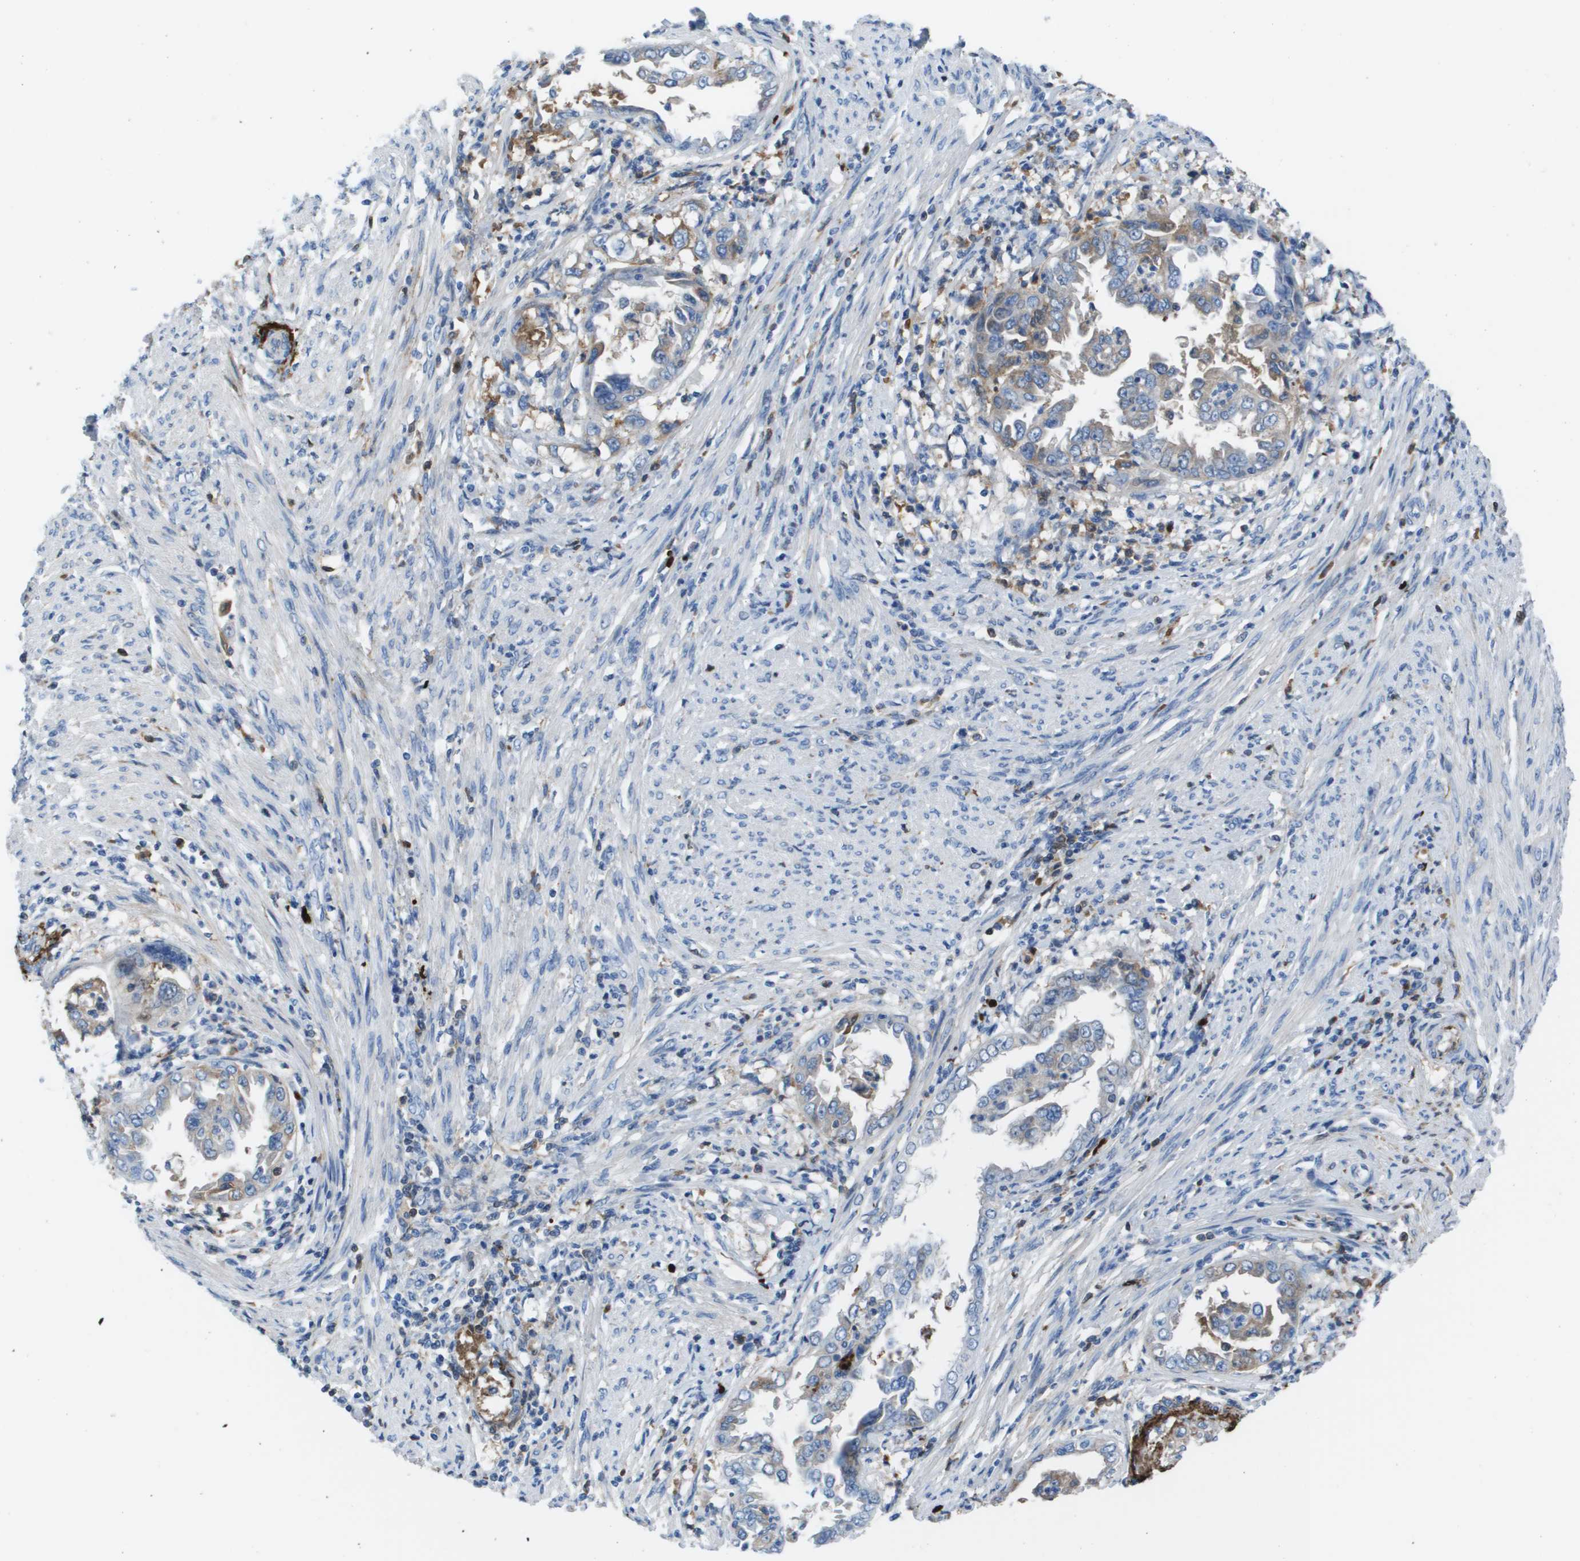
{"staining": {"intensity": "weak", "quantity": "<25%", "location": "cytoplasmic/membranous"}, "tissue": "endometrial cancer", "cell_type": "Tumor cells", "image_type": "cancer", "snomed": [{"axis": "morphology", "description": "Adenocarcinoma, NOS"}, {"axis": "topography", "description": "Endometrium"}], "caption": "Immunohistochemical staining of endometrial cancer demonstrates no significant expression in tumor cells. Nuclei are stained in blue.", "gene": "VTN", "patient": {"sex": "female", "age": 85}}